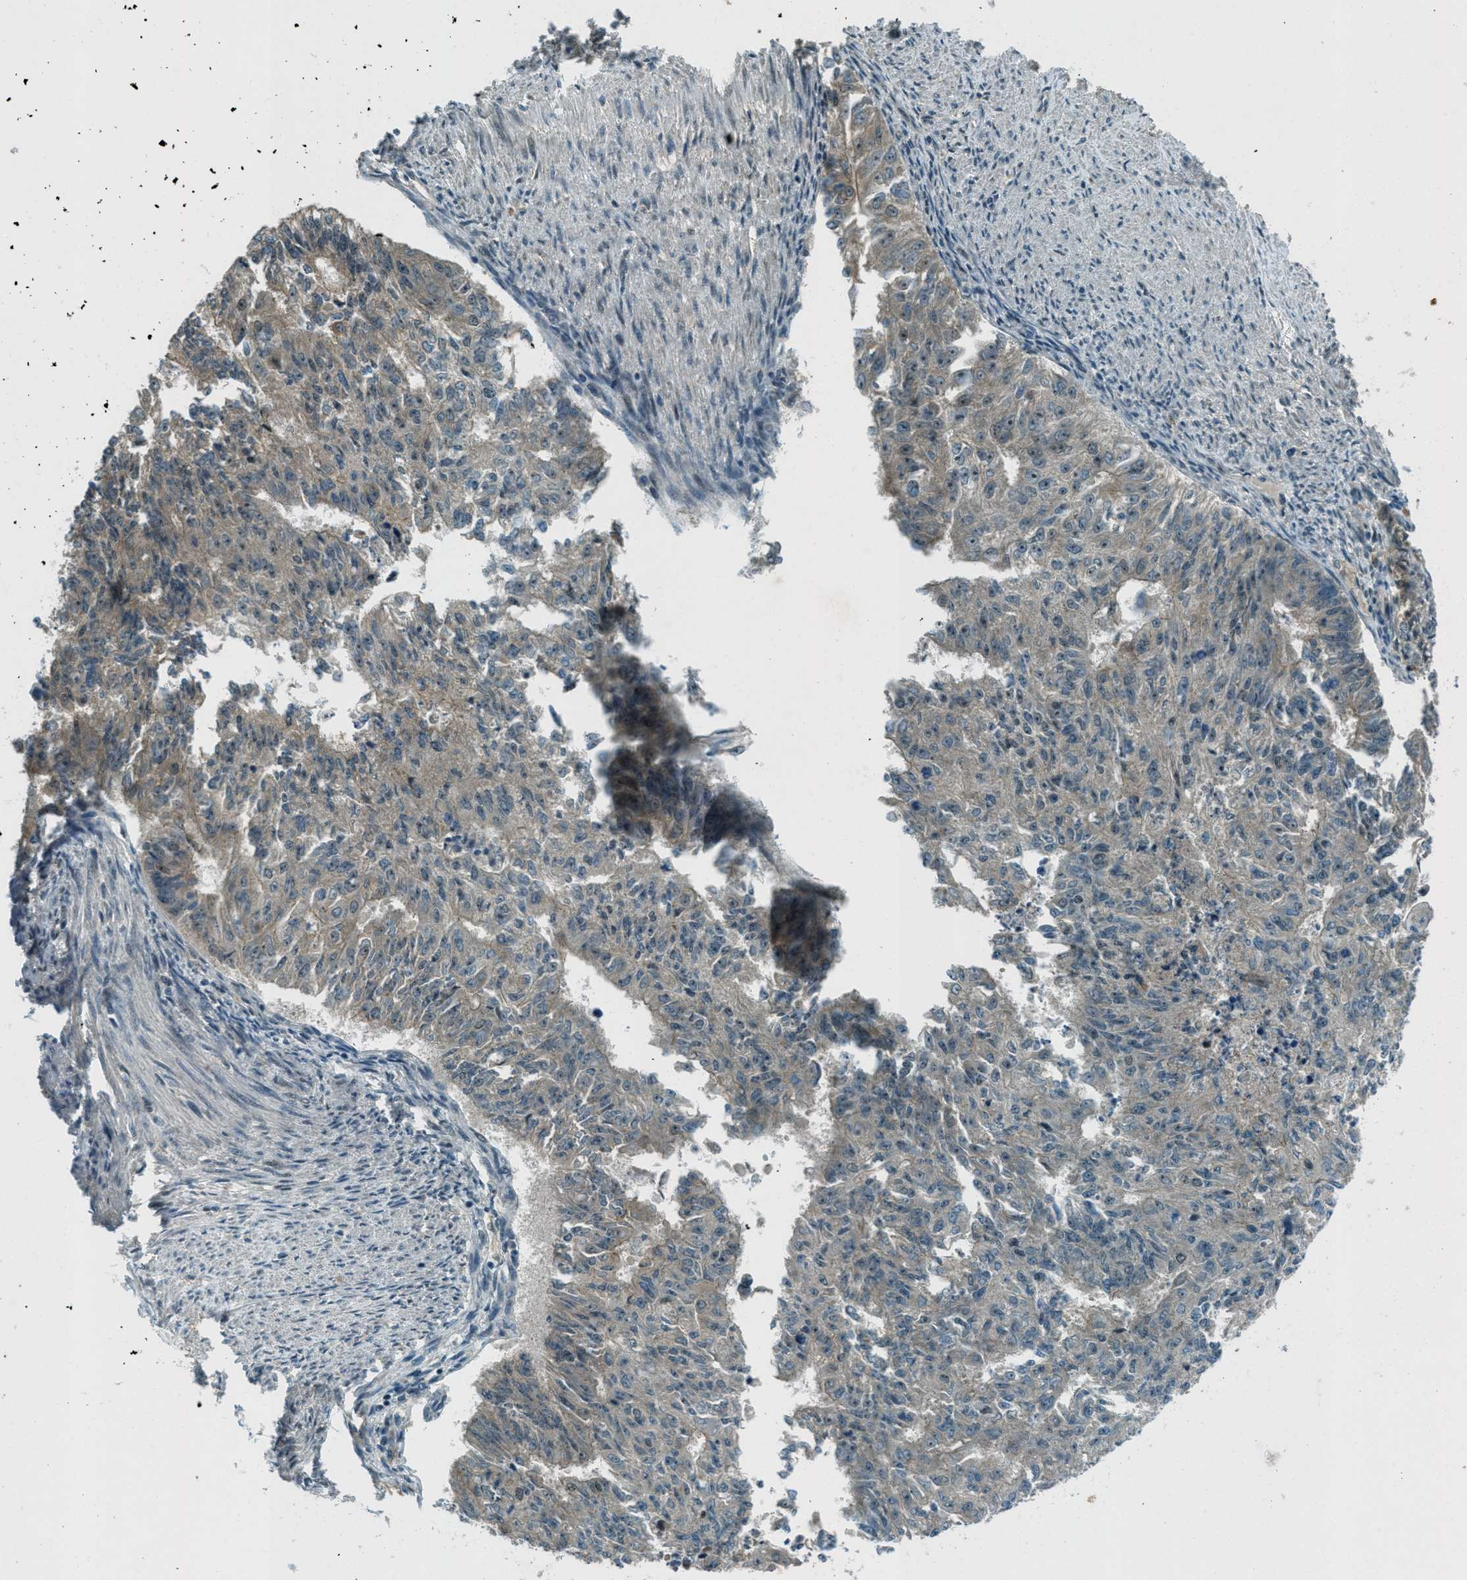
{"staining": {"intensity": "negative", "quantity": "none", "location": "none"}, "tissue": "endometrial cancer", "cell_type": "Tumor cells", "image_type": "cancer", "snomed": [{"axis": "morphology", "description": "Adenocarcinoma, NOS"}, {"axis": "topography", "description": "Endometrium"}], "caption": "A high-resolution photomicrograph shows IHC staining of endometrial cancer (adenocarcinoma), which demonstrates no significant expression in tumor cells.", "gene": "STK11", "patient": {"sex": "female", "age": 32}}